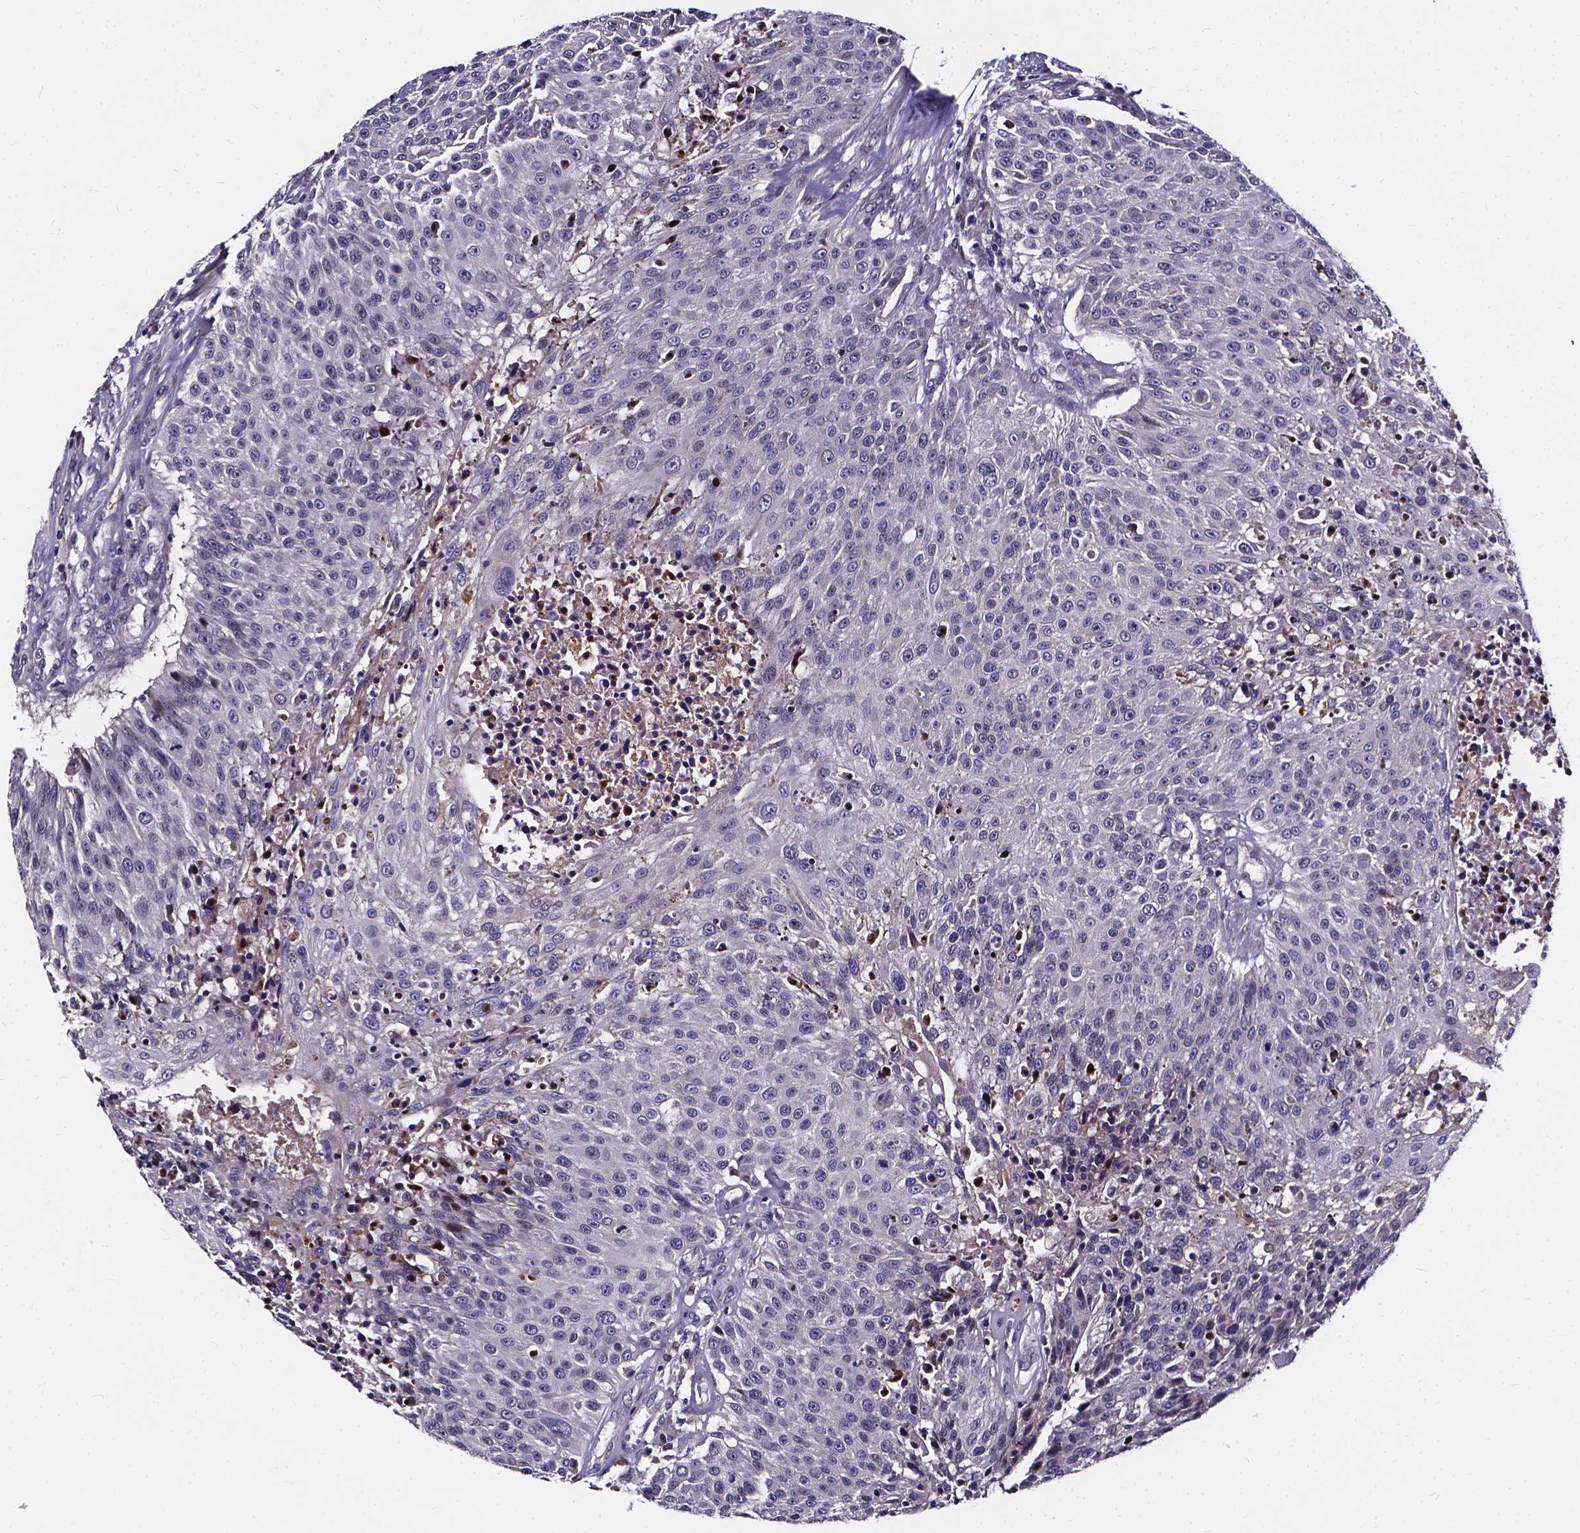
{"staining": {"intensity": "negative", "quantity": "none", "location": "none"}, "tissue": "urothelial cancer", "cell_type": "Tumor cells", "image_type": "cancer", "snomed": [{"axis": "morphology", "description": "Urothelial carcinoma, NOS"}, {"axis": "topography", "description": "Urinary bladder"}], "caption": "High power microscopy histopathology image of an IHC photomicrograph of urothelial cancer, revealing no significant expression in tumor cells. (Brightfield microscopy of DAB immunohistochemistry at high magnification).", "gene": "SOWAHA", "patient": {"sex": "male", "age": 55}}